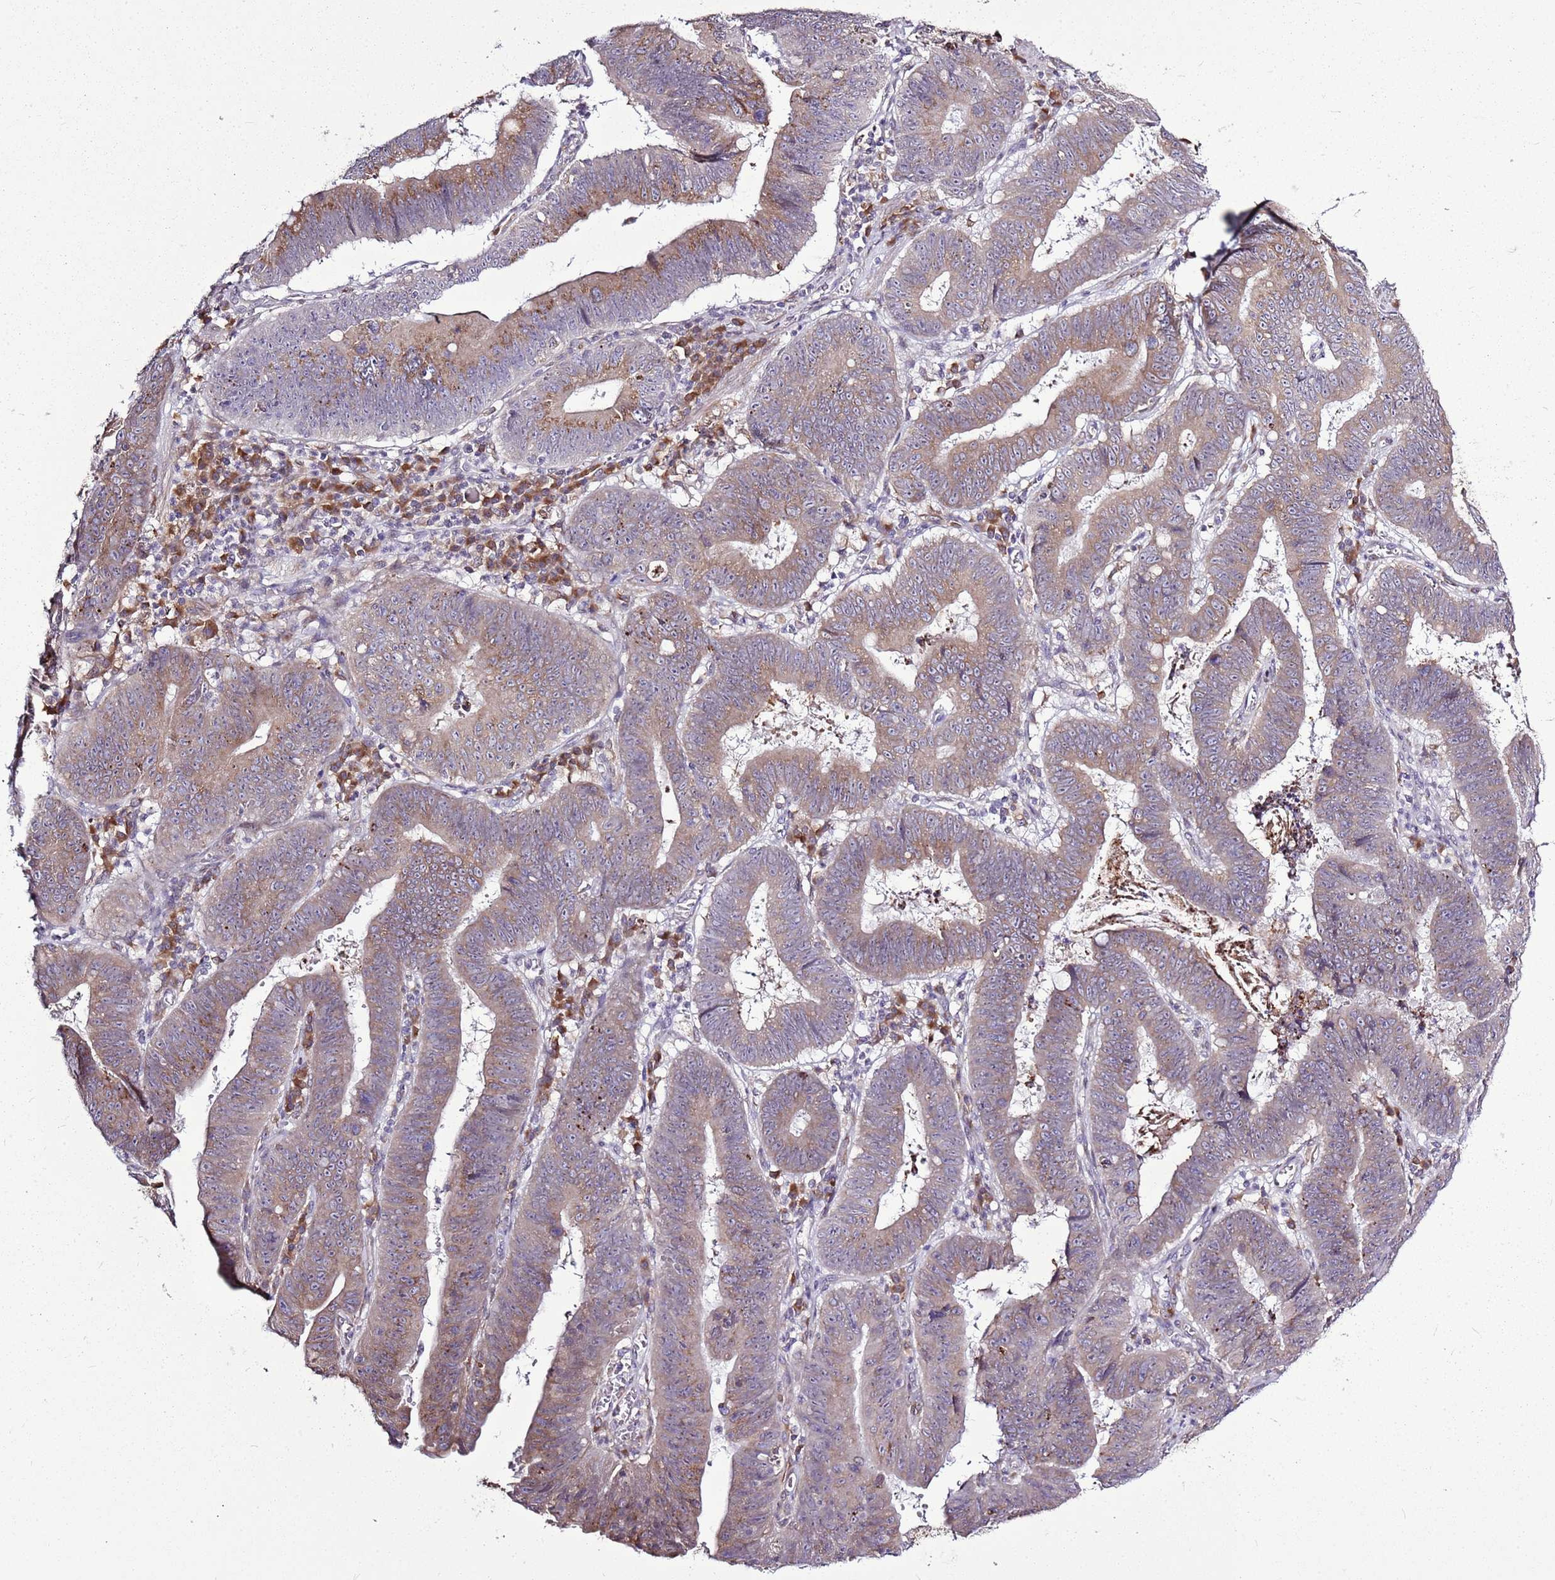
{"staining": {"intensity": "moderate", "quantity": "25%-75%", "location": "cytoplasmic/membranous"}, "tissue": "stomach cancer", "cell_type": "Tumor cells", "image_type": "cancer", "snomed": [{"axis": "morphology", "description": "Adenocarcinoma, NOS"}, {"axis": "topography", "description": "Stomach"}], "caption": "Stomach cancer (adenocarcinoma) tissue displays moderate cytoplasmic/membranous staining in approximately 25%-75% of tumor cells, visualized by immunohistochemistry. The protein of interest is stained brown, and the nuclei are stained in blue (DAB (3,3'-diaminobenzidine) IHC with brightfield microscopy, high magnification).", "gene": "TMED10", "patient": {"sex": "male", "age": 59}}